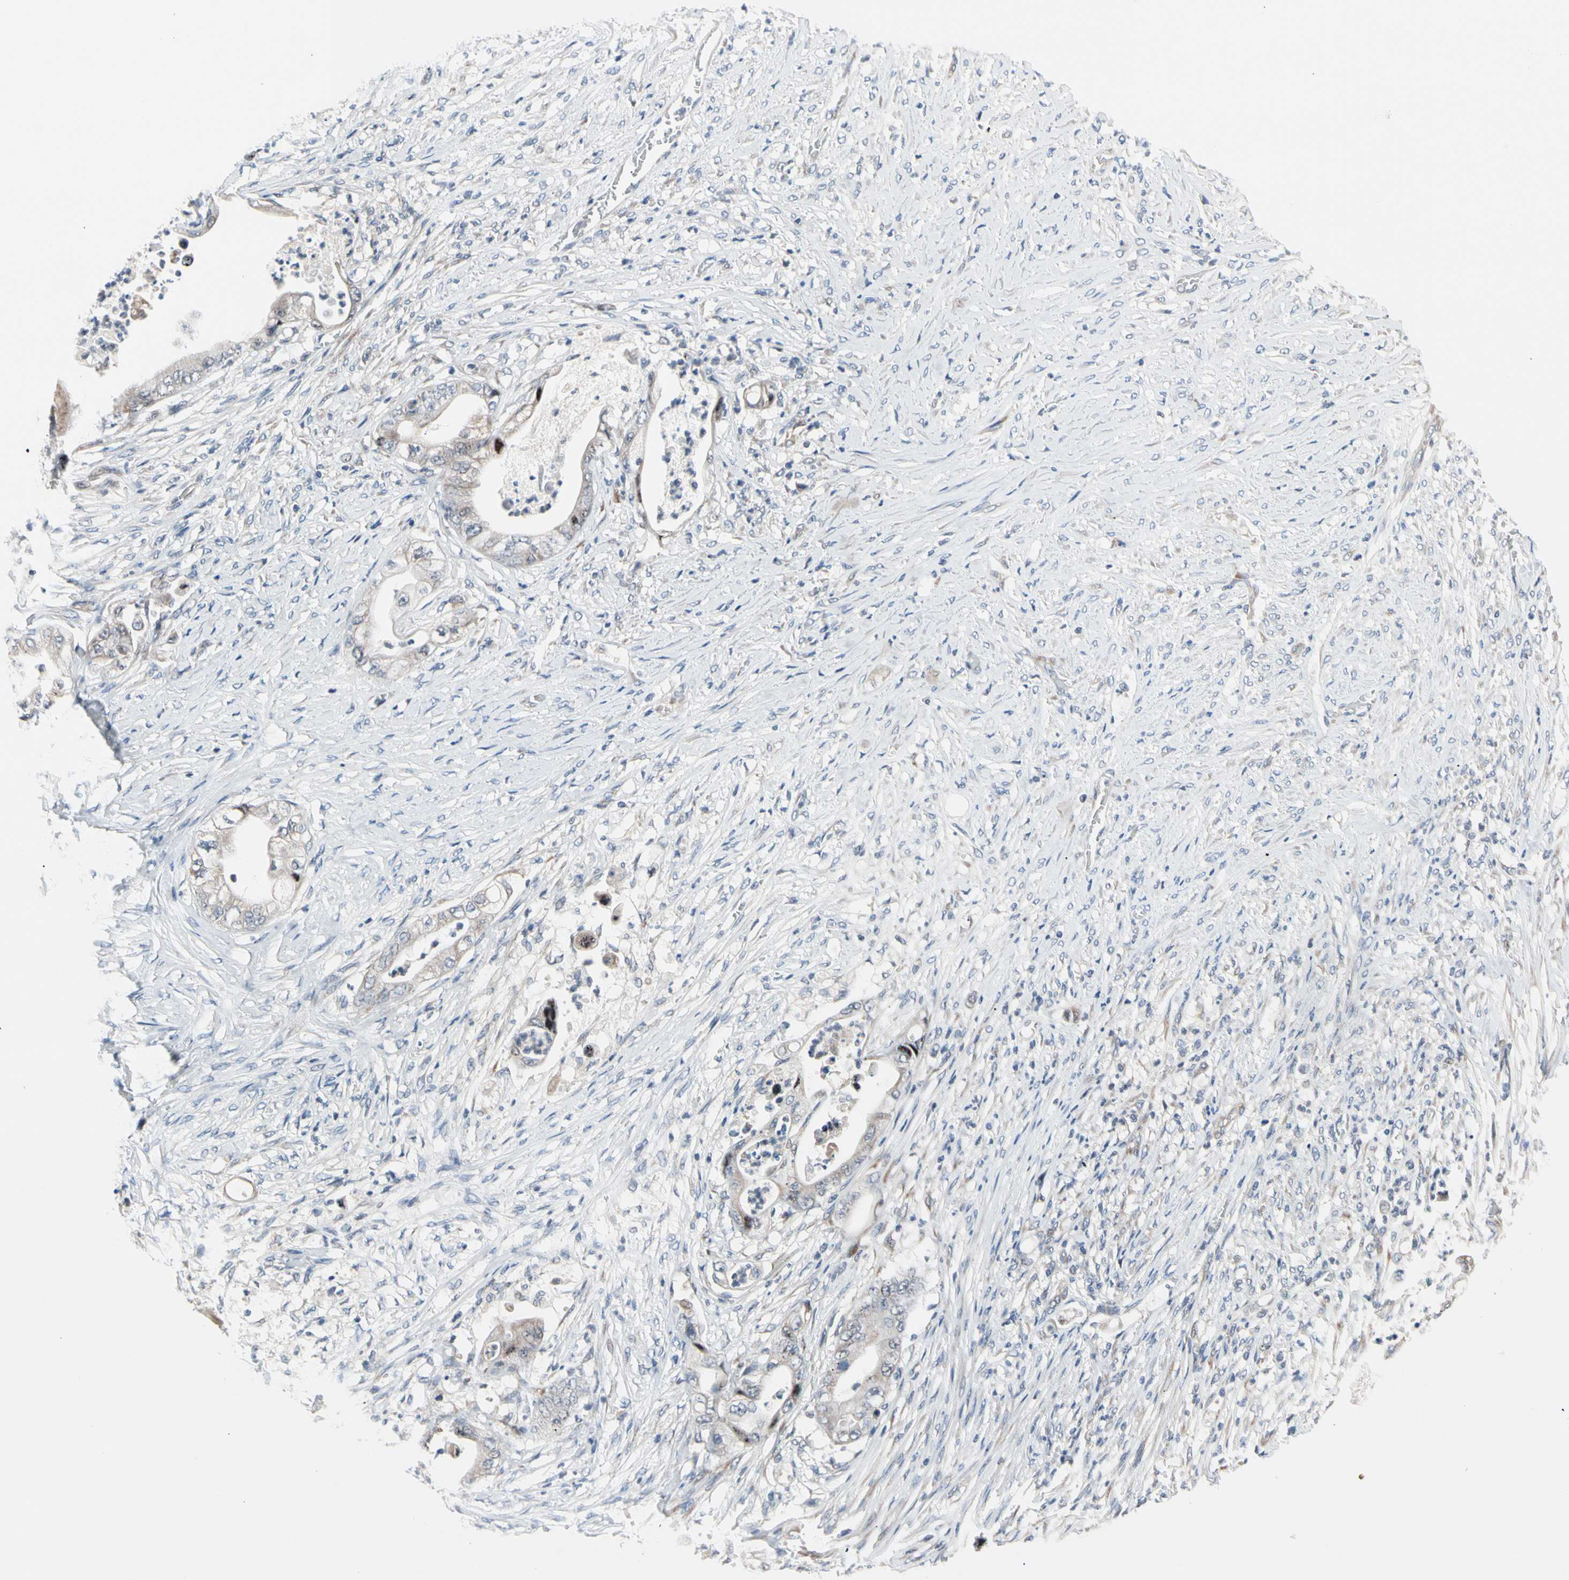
{"staining": {"intensity": "weak", "quantity": ">75%", "location": "cytoplasmic/membranous,nuclear"}, "tissue": "stomach cancer", "cell_type": "Tumor cells", "image_type": "cancer", "snomed": [{"axis": "morphology", "description": "Adenocarcinoma, NOS"}, {"axis": "topography", "description": "Stomach"}], "caption": "Tumor cells exhibit low levels of weak cytoplasmic/membranous and nuclear staining in approximately >75% of cells in stomach cancer. The protein is shown in brown color, while the nuclei are stained blue.", "gene": "MARK1", "patient": {"sex": "female", "age": 73}}